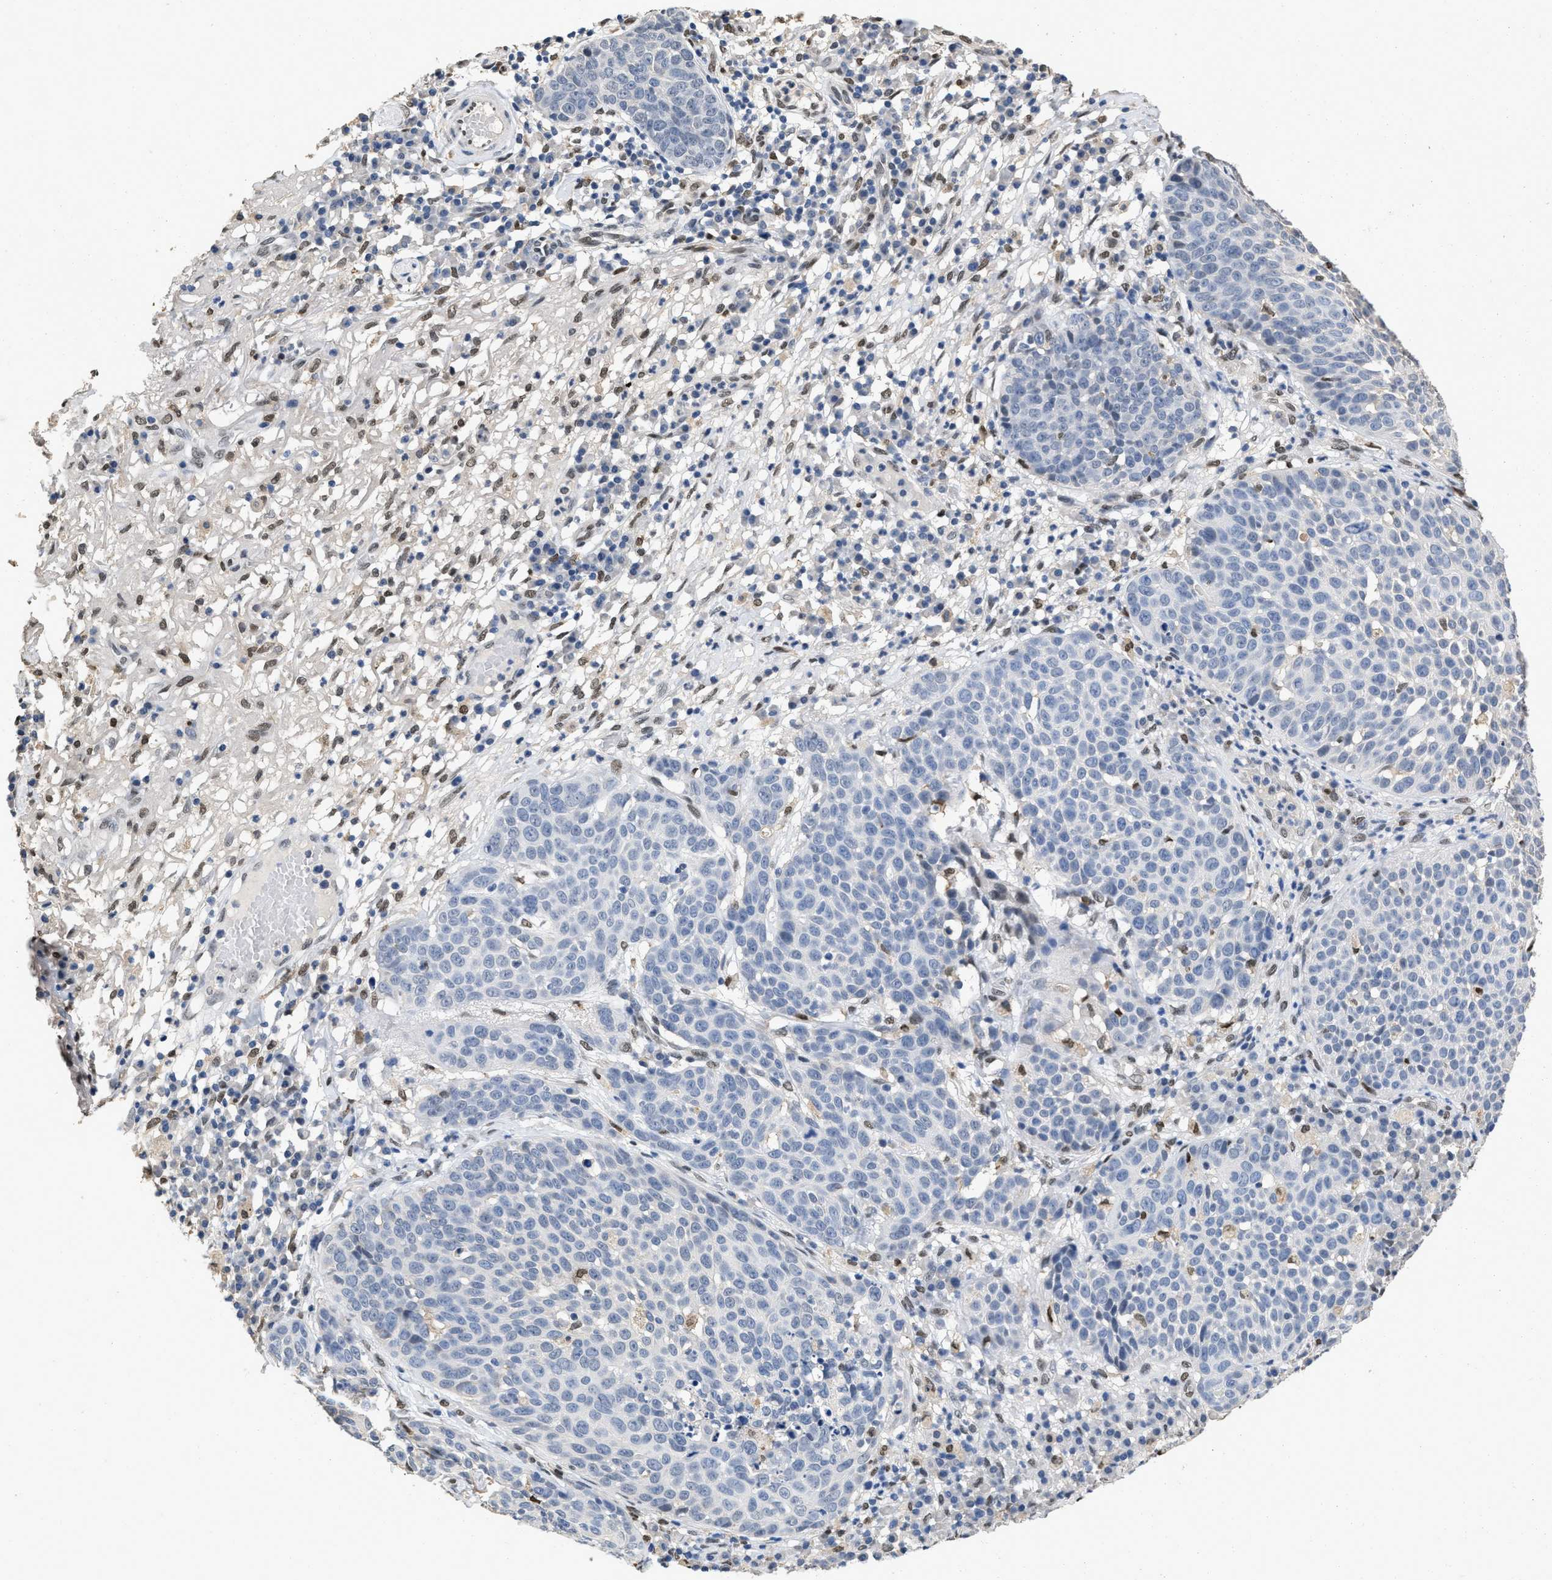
{"staining": {"intensity": "negative", "quantity": "none", "location": "none"}, "tissue": "skin cancer", "cell_type": "Tumor cells", "image_type": "cancer", "snomed": [{"axis": "morphology", "description": "Squamous cell carcinoma in situ, NOS"}, {"axis": "morphology", "description": "Squamous cell carcinoma, NOS"}, {"axis": "topography", "description": "Skin"}], "caption": "Human skin cancer (squamous cell carcinoma) stained for a protein using immunohistochemistry exhibits no expression in tumor cells.", "gene": "QKI", "patient": {"sex": "male", "age": 93}}